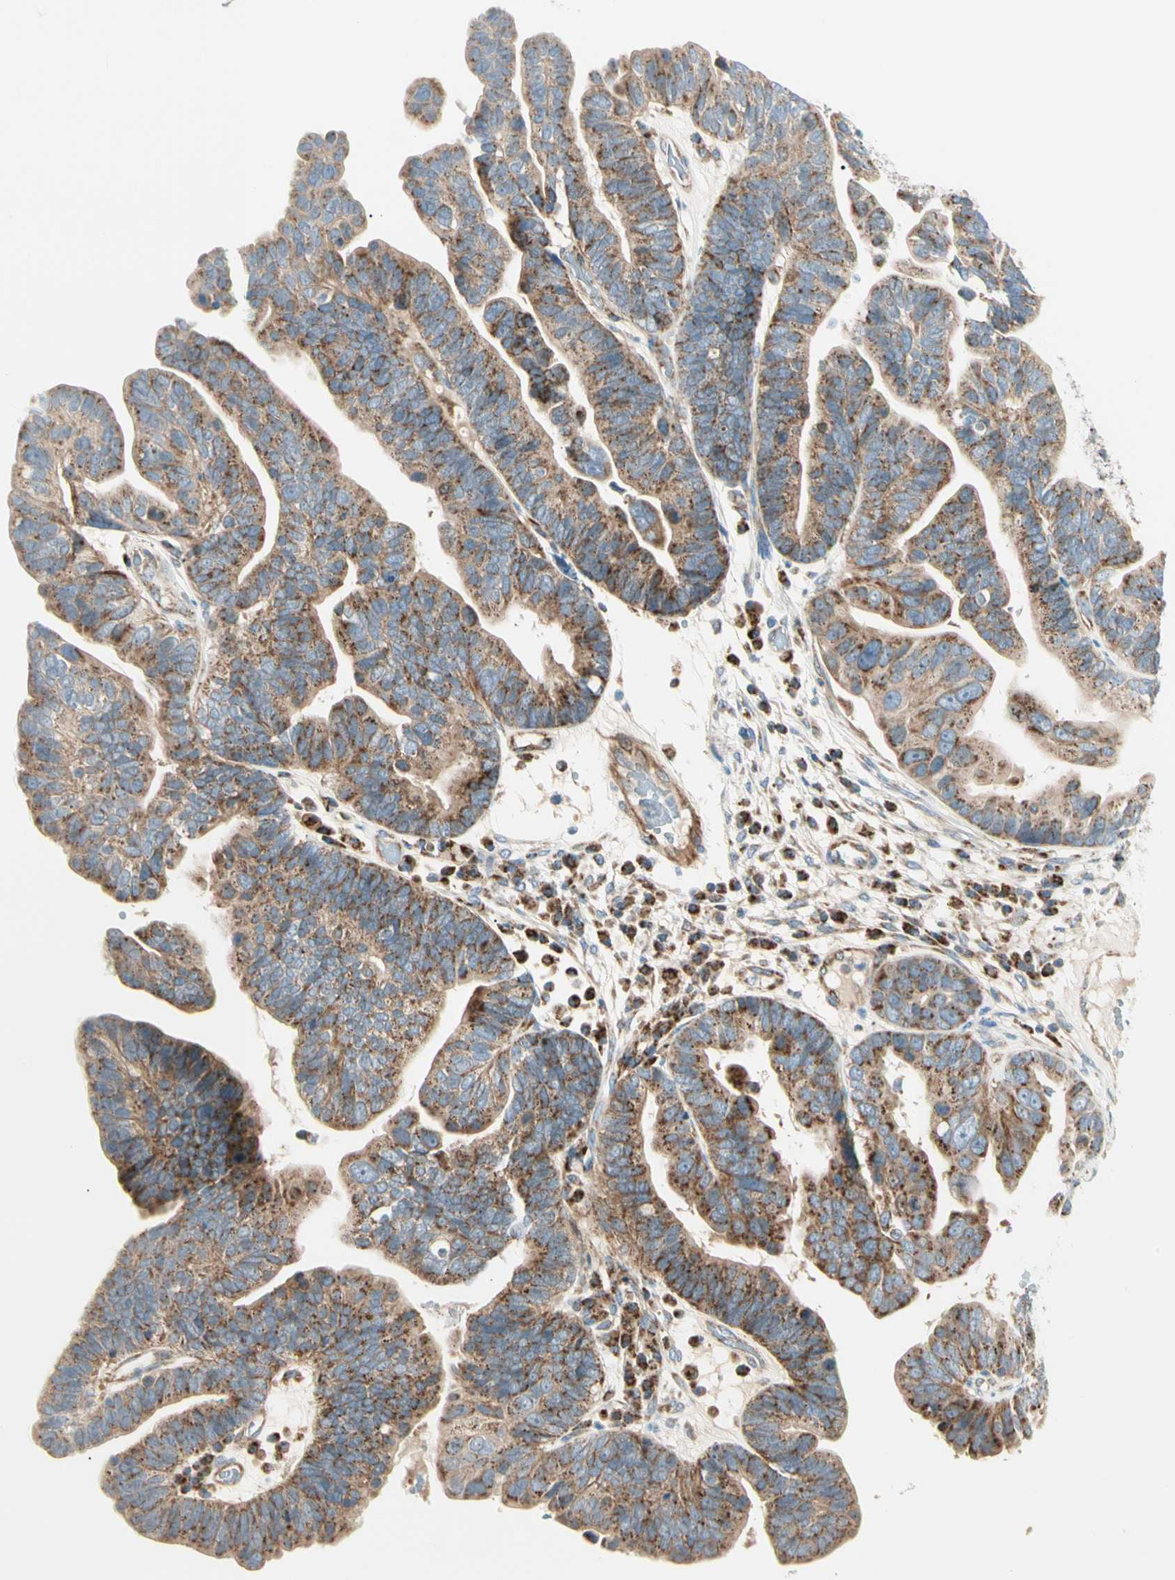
{"staining": {"intensity": "strong", "quantity": ">75%", "location": "cytoplasmic/membranous"}, "tissue": "ovarian cancer", "cell_type": "Tumor cells", "image_type": "cancer", "snomed": [{"axis": "morphology", "description": "Cystadenocarcinoma, serous, NOS"}, {"axis": "topography", "description": "Ovary"}], "caption": "Ovarian cancer (serous cystadenocarcinoma) tissue demonstrates strong cytoplasmic/membranous staining in approximately >75% of tumor cells, visualized by immunohistochemistry.", "gene": "TBC1D10A", "patient": {"sex": "female", "age": 56}}